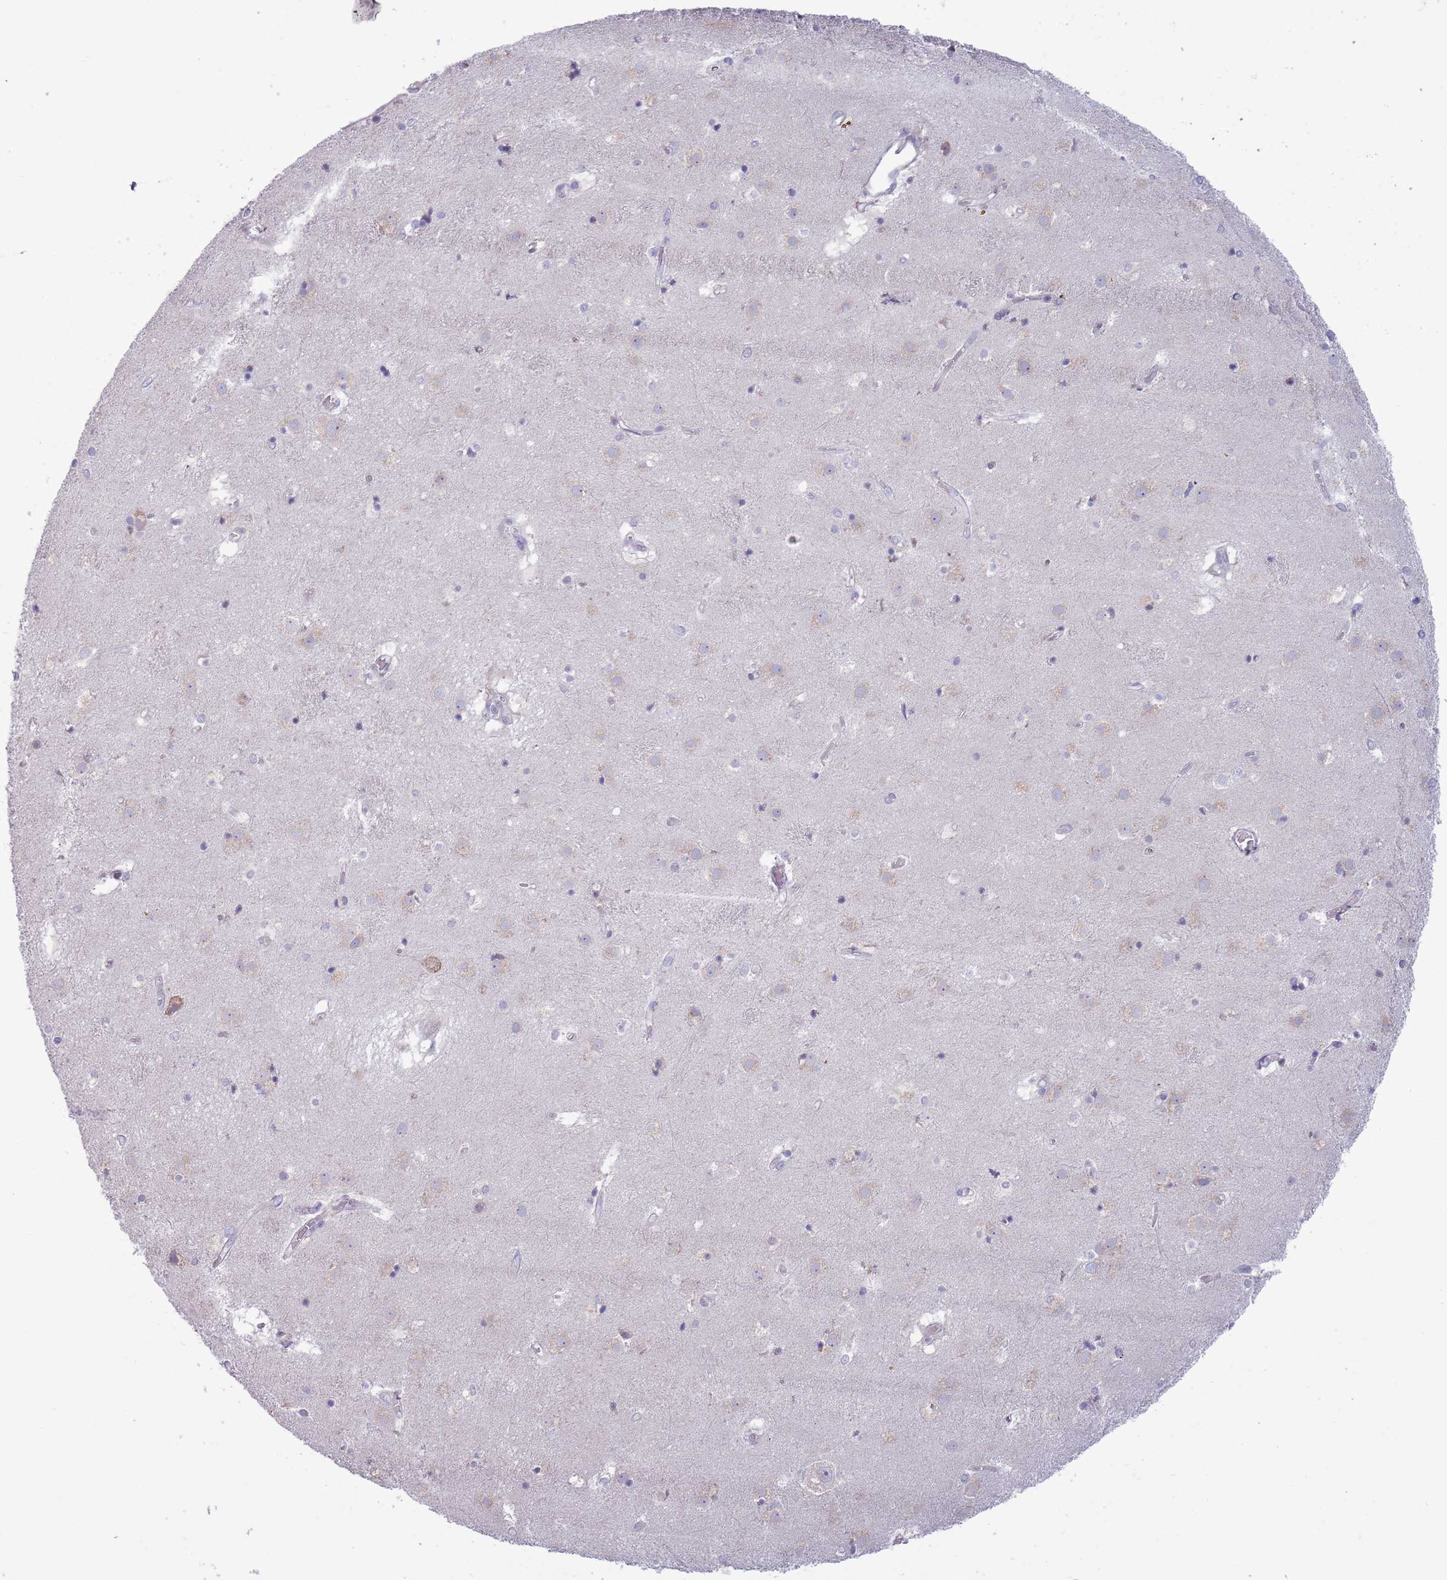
{"staining": {"intensity": "negative", "quantity": "none", "location": "none"}, "tissue": "caudate", "cell_type": "Glial cells", "image_type": "normal", "snomed": [{"axis": "morphology", "description": "Normal tissue, NOS"}, {"axis": "topography", "description": "Lateral ventricle wall"}], "caption": "DAB (3,3'-diaminobenzidine) immunohistochemical staining of unremarkable human caudate reveals no significant expression in glial cells.", "gene": "LTB", "patient": {"sex": "male", "age": 70}}